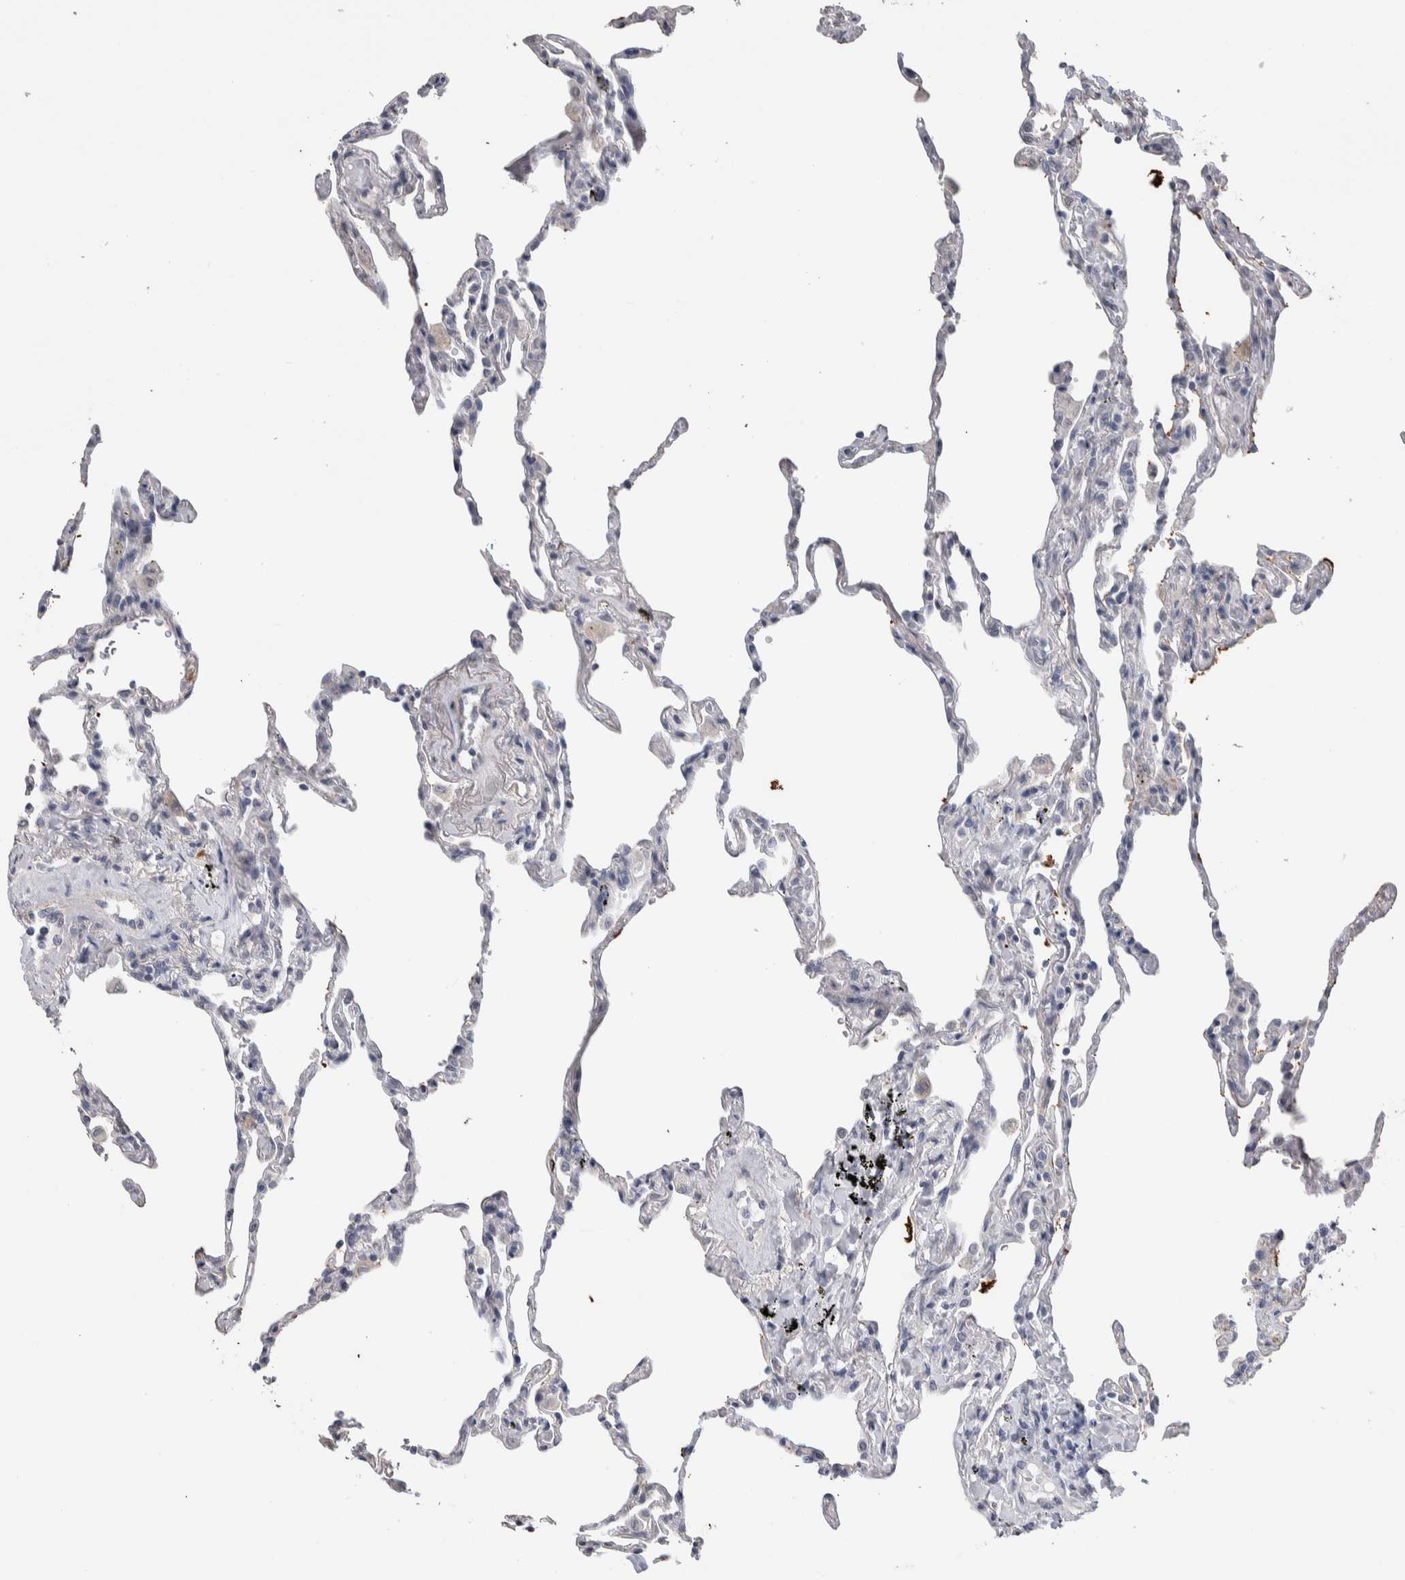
{"staining": {"intensity": "negative", "quantity": "none", "location": "none"}, "tissue": "lung", "cell_type": "Alveolar cells", "image_type": "normal", "snomed": [{"axis": "morphology", "description": "Normal tissue, NOS"}, {"axis": "topography", "description": "Lung"}], "caption": "Immunohistochemical staining of unremarkable human lung exhibits no significant positivity in alveolar cells.", "gene": "TMEM102", "patient": {"sex": "male", "age": 59}}